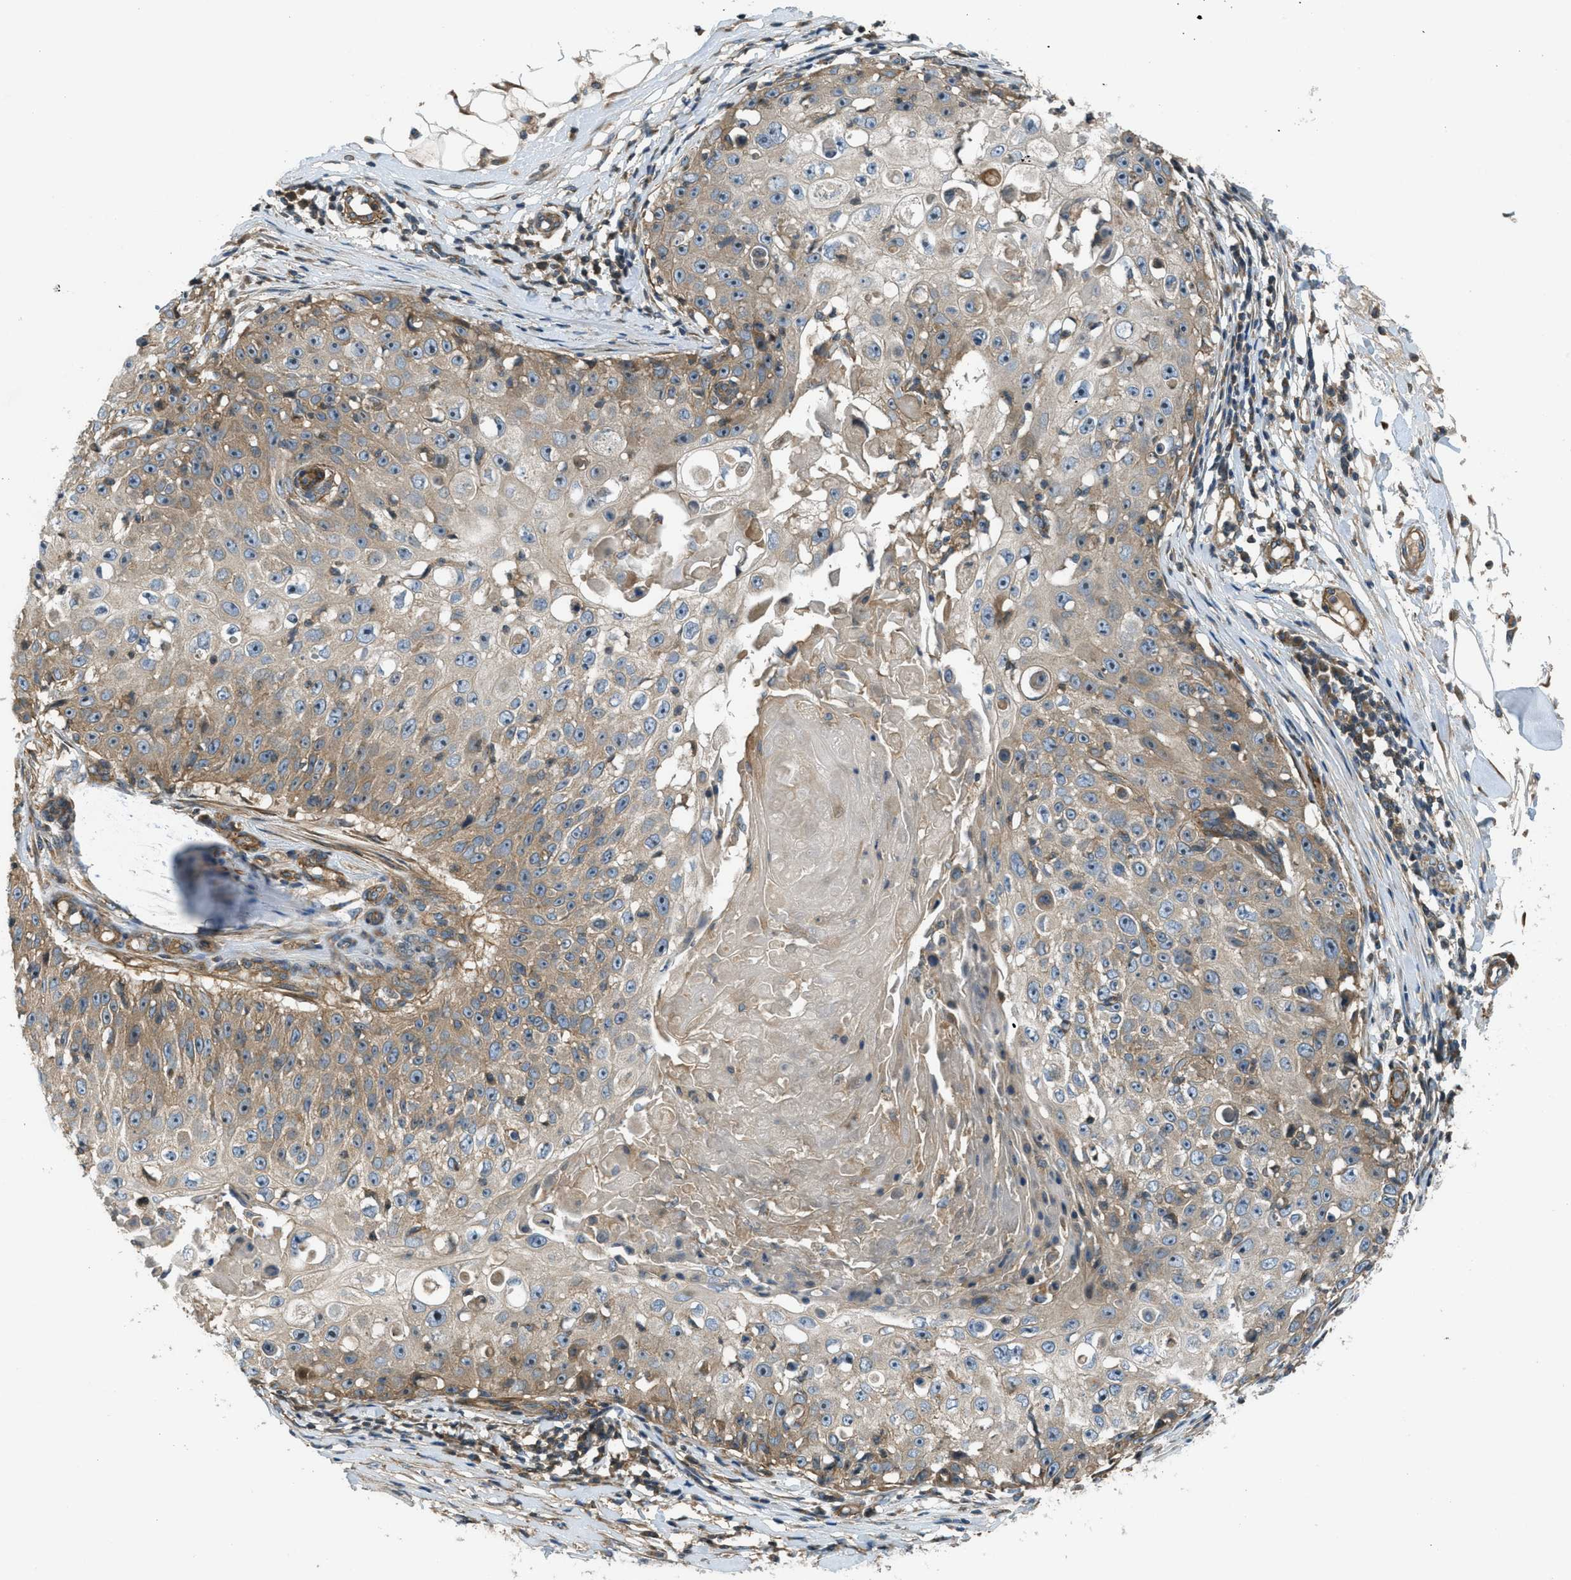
{"staining": {"intensity": "weak", "quantity": ">75%", "location": "cytoplasmic/membranous,nuclear"}, "tissue": "skin cancer", "cell_type": "Tumor cells", "image_type": "cancer", "snomed": [{"axis": "morphology", "description": "Squamous cell carcinoma, NOS"}, {"axis": "topography", "description": "Skin"}], "caption": "Protein expression analysis of skin cancer (squamous cell carcinoma) demonstrates weak cytoplasmic/membranous and nuclear expression in approximately >75% of tumor cells.", "gene": "VEZT", "patient": {"sex": "male", "age": 86}}